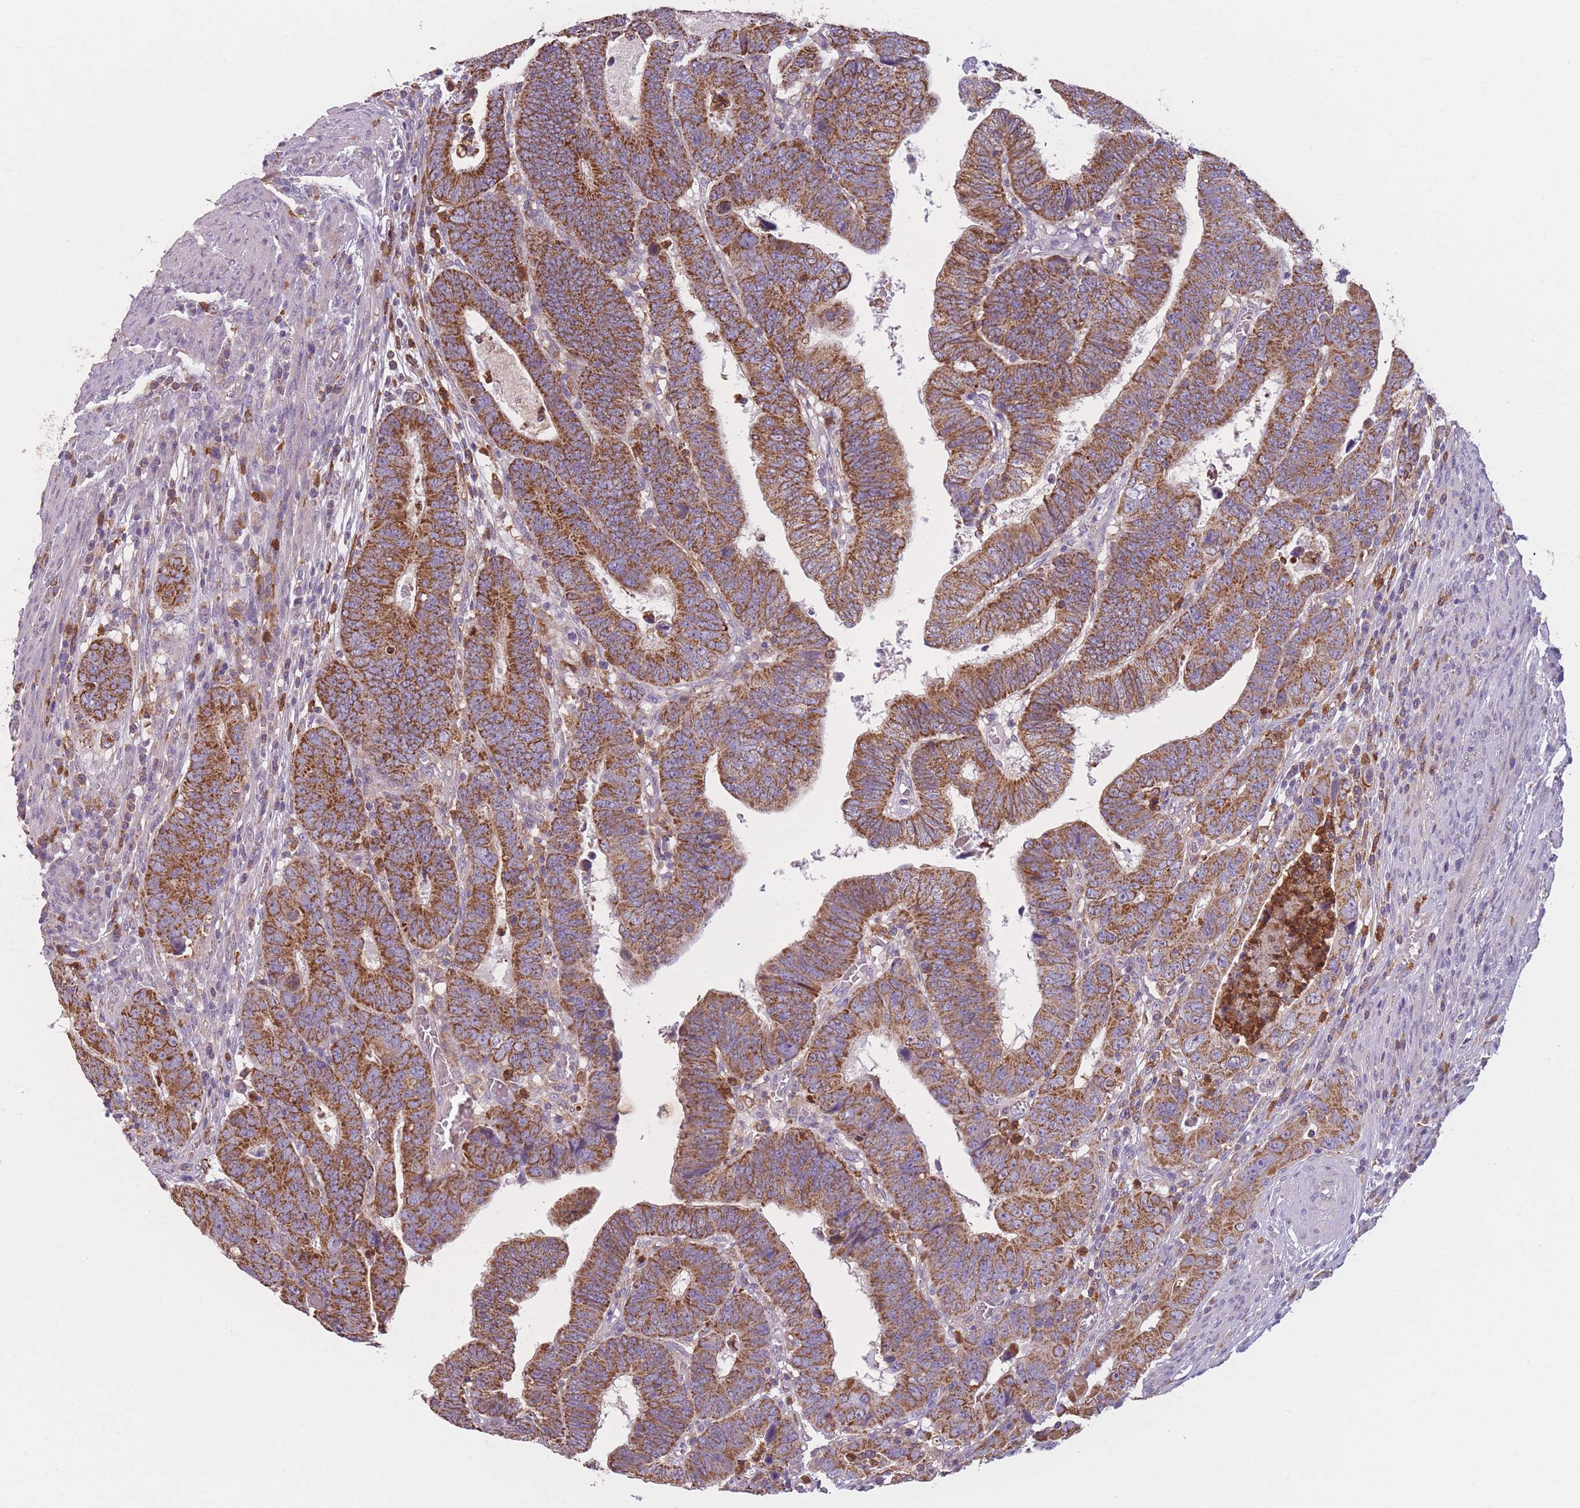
{"staining": {"intensity": "strong", "quantity": ">75%", "location": "cytoplasmic/membranous"}, "tissue": "colorectal cancer", "cell_type": "Tumor cells", "image_type": "cancer", "snomed": [{"axis": "morphology", "description": "Normal tissue, NOS"}, {"axis": "morphology", "description": "Adenocarcinoma, NOS"}, {"axis": "topography", "description": "Rectum"}], "caption": "Strong cytoplasmic/membranous protein staining is appreciated in about >75% of tumor cells in colorectal cancer (adenocarcinoma).", "gene": "PRAM1", "patient": {"sex": "female", "age": 65}}